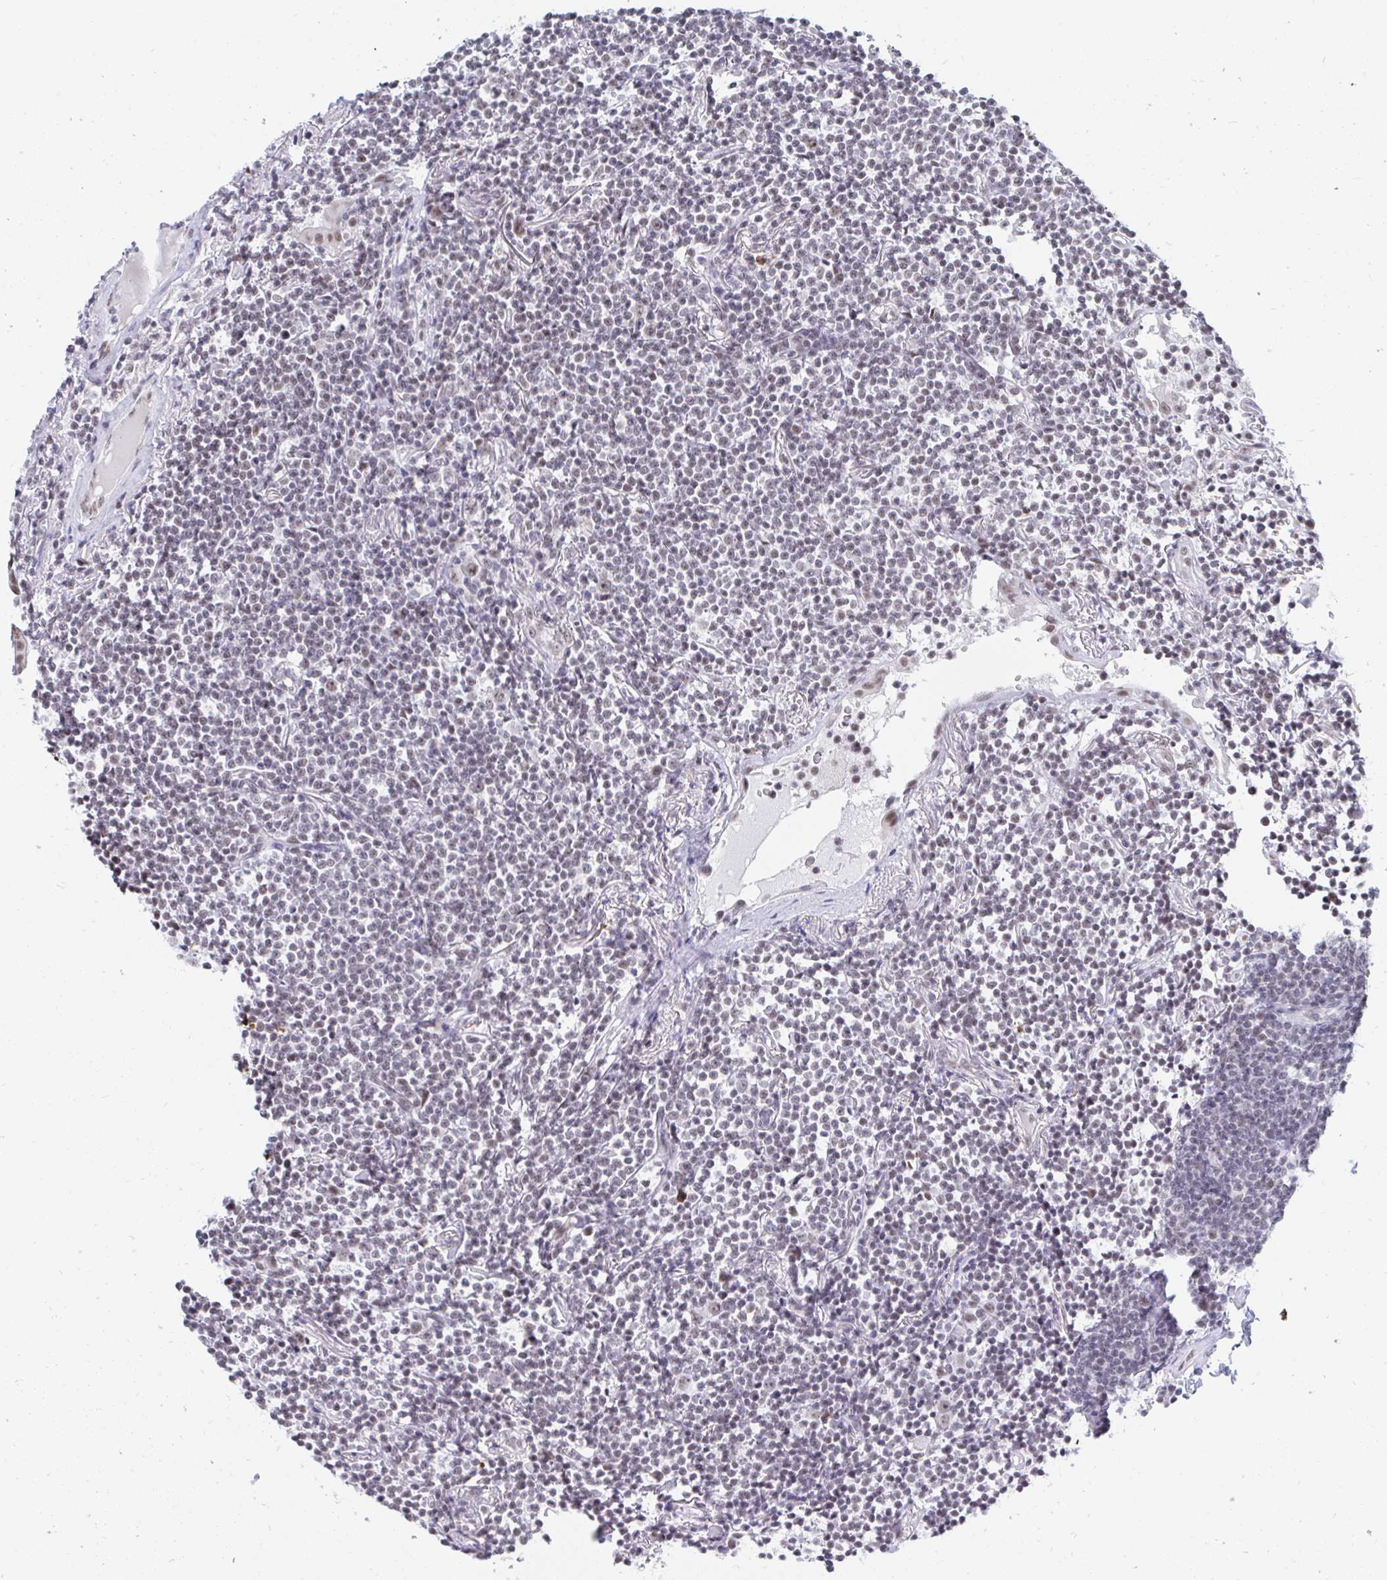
{"staining": {"intensity": "weak", "quantity": "<25%", "location": "nuclear"}, "tissue": "lymphoma", "cell_type": "Tumor cells", "image_type": "cancer", "snomed": [{"axis": "morphology", "description": "Malignant lymphoma, non-Hodgkin's type, Low grade"}, {"axis": "topography", "description": "Lung"}], "caption": "Protein analysis of lymphoma displays no significant expression in tumor cells.", "gene": "TRIP12", "patient": {"sex": "female", "age": 71}}